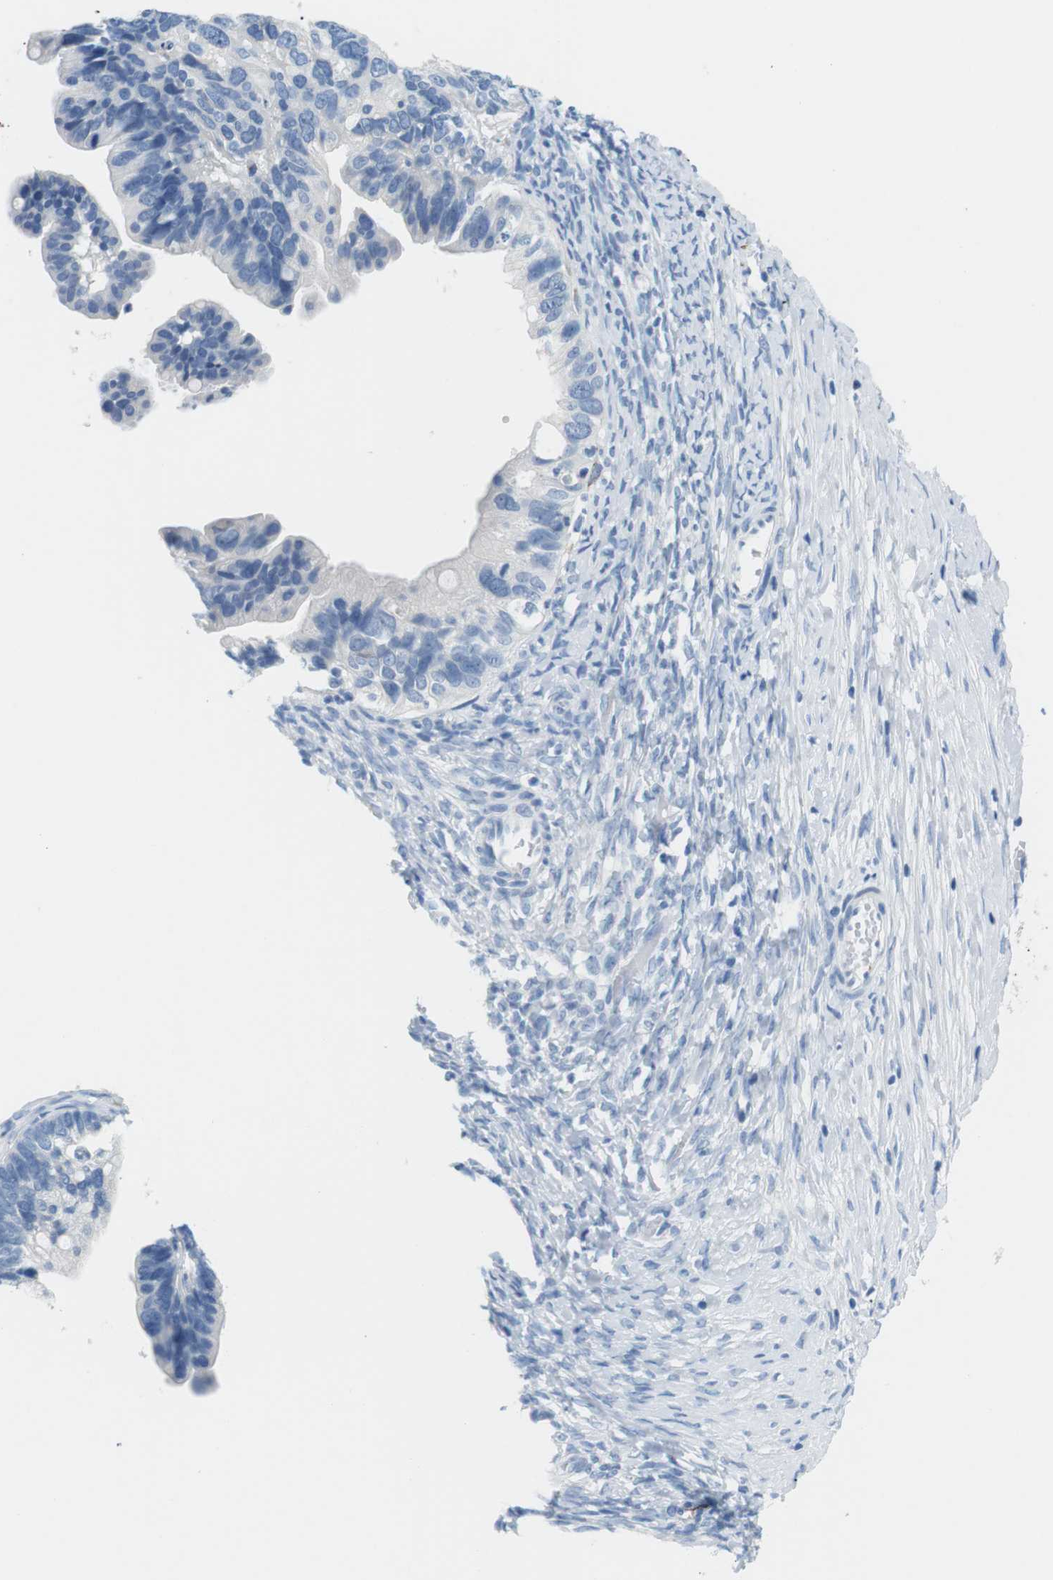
{"staining": {"intensity": "negative", "quantity": "none", "location": "none"}, "tissue": "ovarian cancer", "cell_type": "Tumor cells", "image_type": "cancer", "snomed": [{"axis": "morphology", "description": "Cystadenocarcinoma, serous, NOS"}, {"axis": "topography", "description": "Ovary"}], "caption": "Immunohistochemistry of ovarian cancer (serous cystadenocarcinoma) shows no expression in tumor cells.", "gene": "TNFRSF4", "patient": {"sex": "female", "age": 56}}